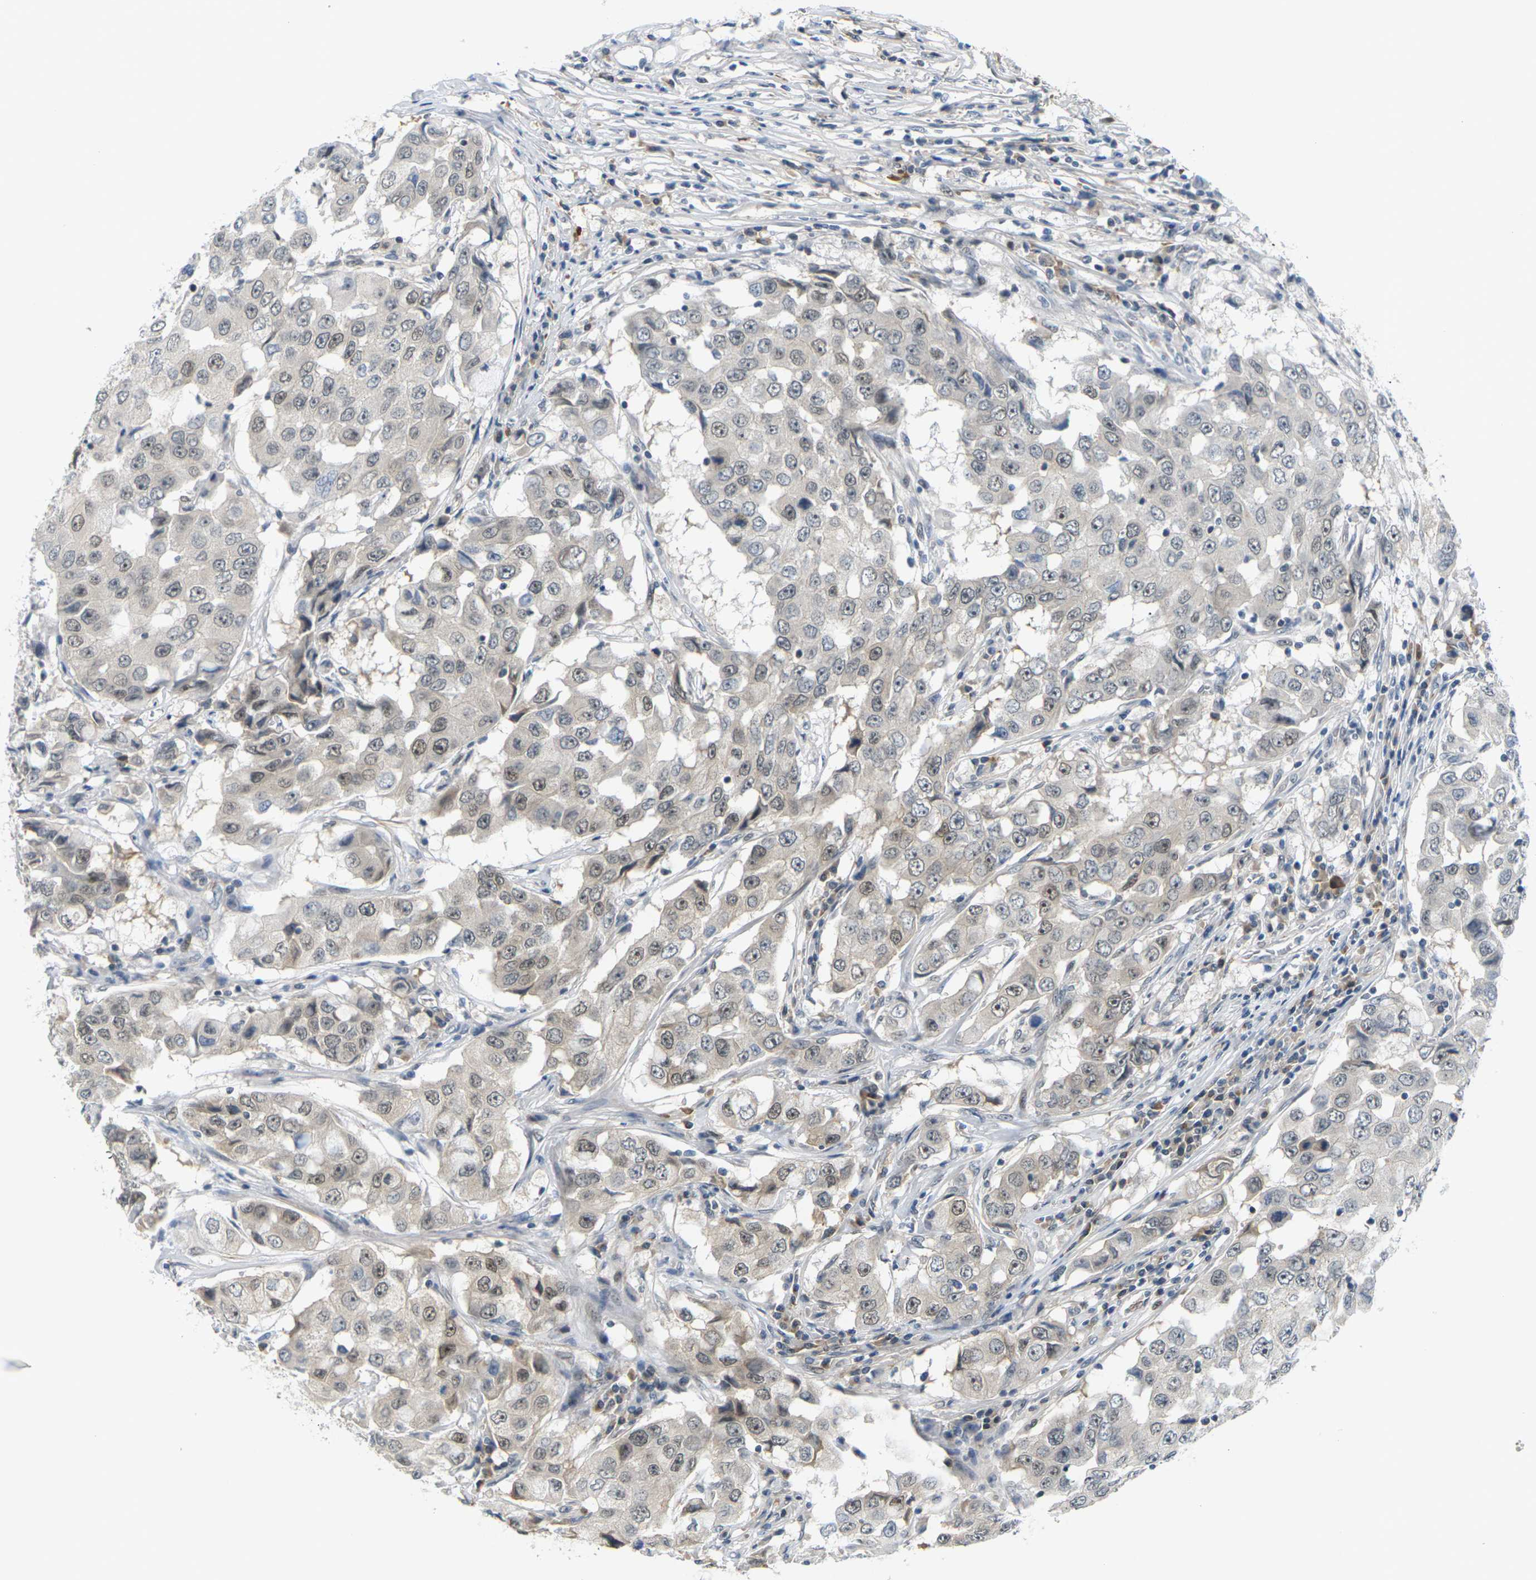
{"staining": {"intensity": "weak", "quantity": ">75%", "location": "cytoplasmic/membranous,nuclear"}, "tissue": "breast cancer", "cell_type": "Tumor cells", "image_type": "cancer", "snomed": [{"axis": "morphology", "description": "Duct carcinoma"}, {"axis": "topography", "description": "Breast"}], "caption": "Brown immunohistochemical staining in human breast cancer (intraductal carcinoma) shows weak cytoplasmic/membranous and nuclear positivity in approximately >75% of tumor cells.", "gene": "PKP2", "patient": {"sex": "female", "age": 27}}